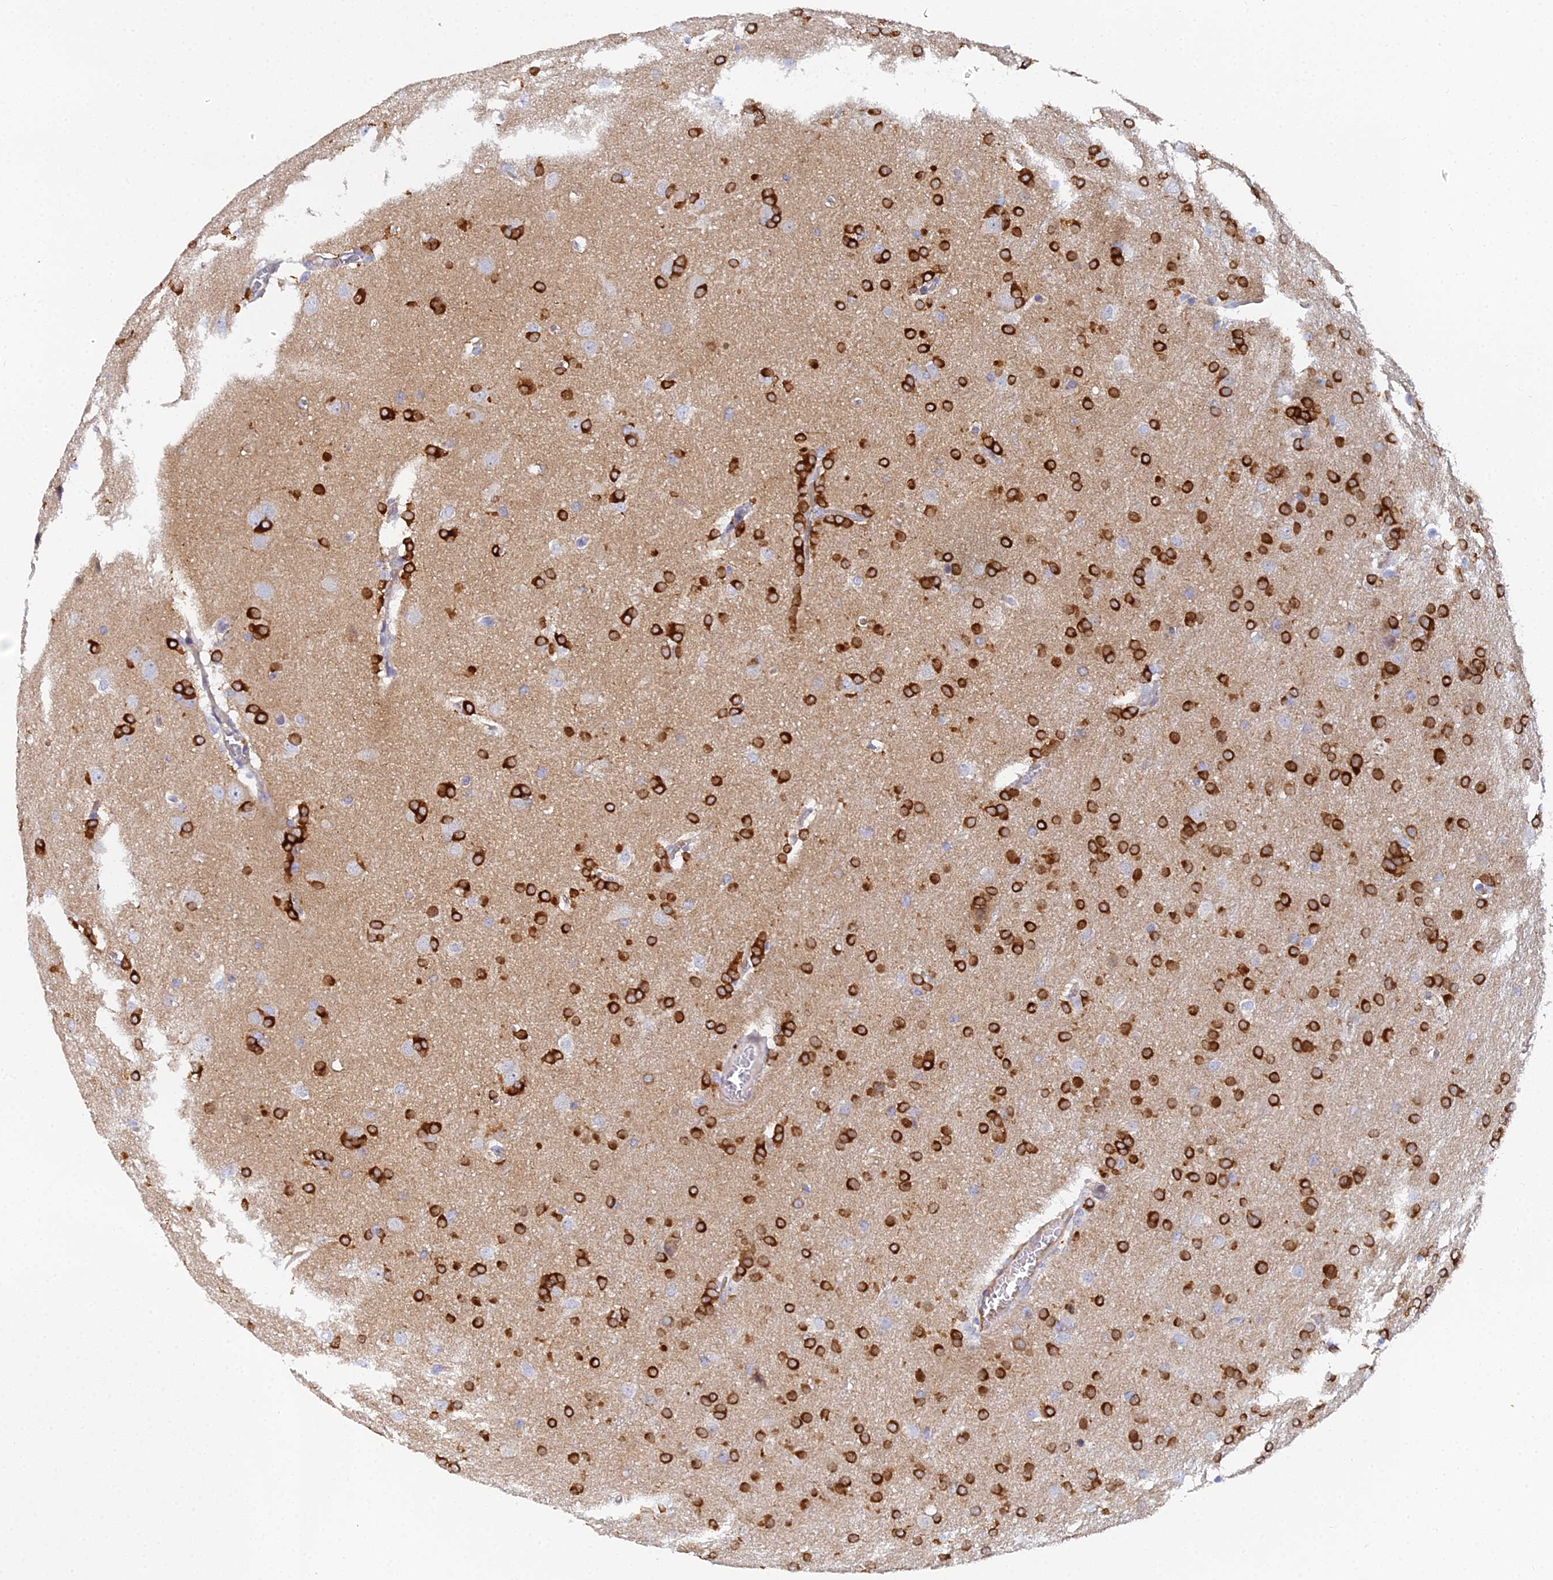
{"staining": {"intensity": "strong", "quantity": ">75%", "location": "cytoplasmic/membranous"}, "tissue": "glioma", "cell_type": "Tumor cells", "image_type": "cancer", "snomed": [{"axis": "morphology", "description": "Glioma, malignant, Low grade"}, {"axis": "topography", "description": "Brain"}], "caption": "Glioma stained with a protein marker displays strong staining in tumor cells.", "gene": "ENSG00000268674", "patient": {"sex": "female", "age": 32}}